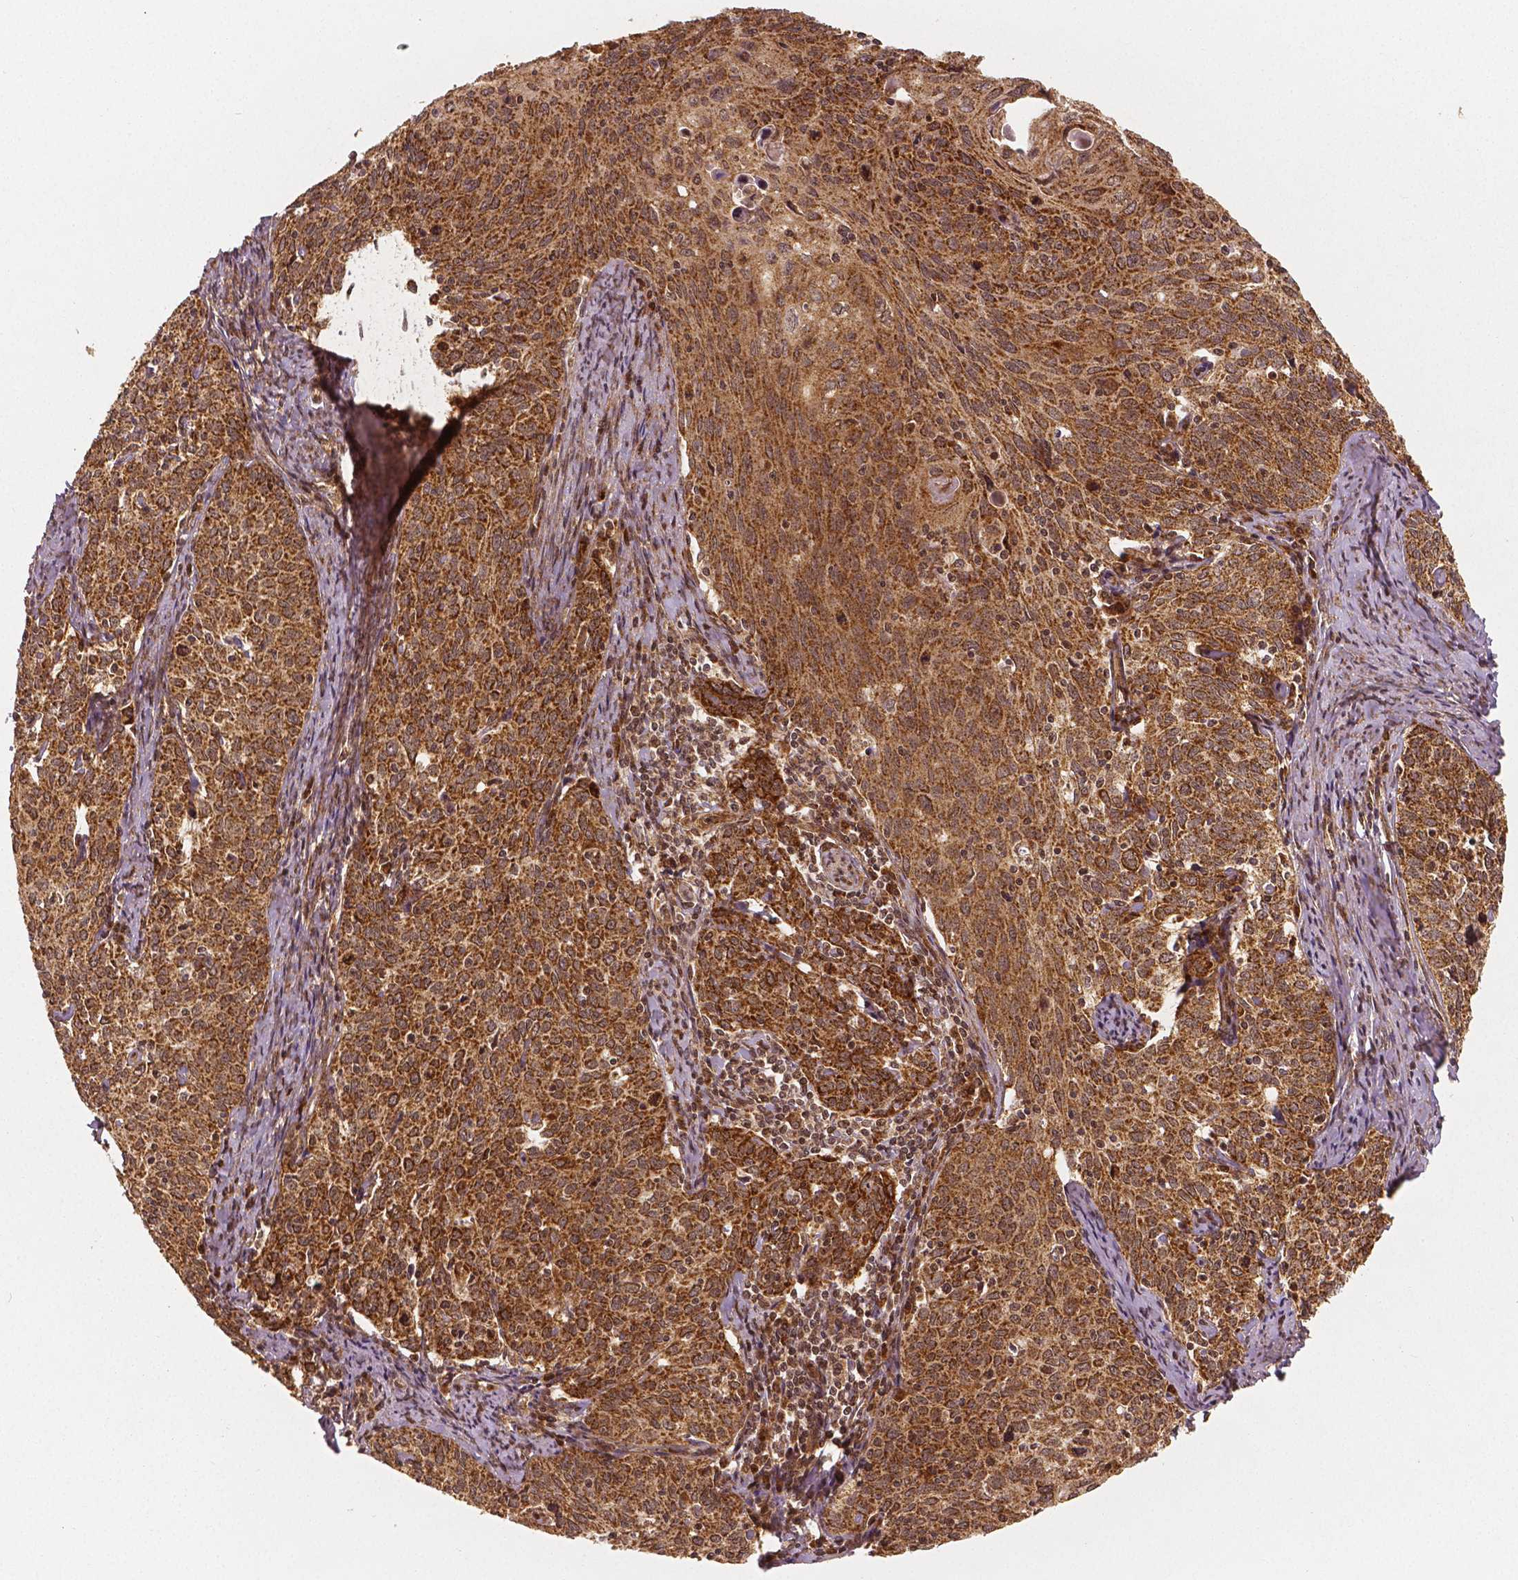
{"staining": {"intensity": "strong", "quantity": ">75%", "location": "cytoplasmic/membranous"}, "tissue": "cervical cancer", "cell_type": "Tumor cells", "image_type": "cancer", "snomed": [{"axis": "morphology", "description": "Squamous cell carcinoma, NOS"}, {"axis": "topography", "description": "Cervix"}], "caption": "The immunohistochemical stain shows strong cytoplasmic/membranous staining in tumor cells of cervical cancer tissue.", "gene": "PGAM5", "patient": {"sex": "female", "age": 62}}